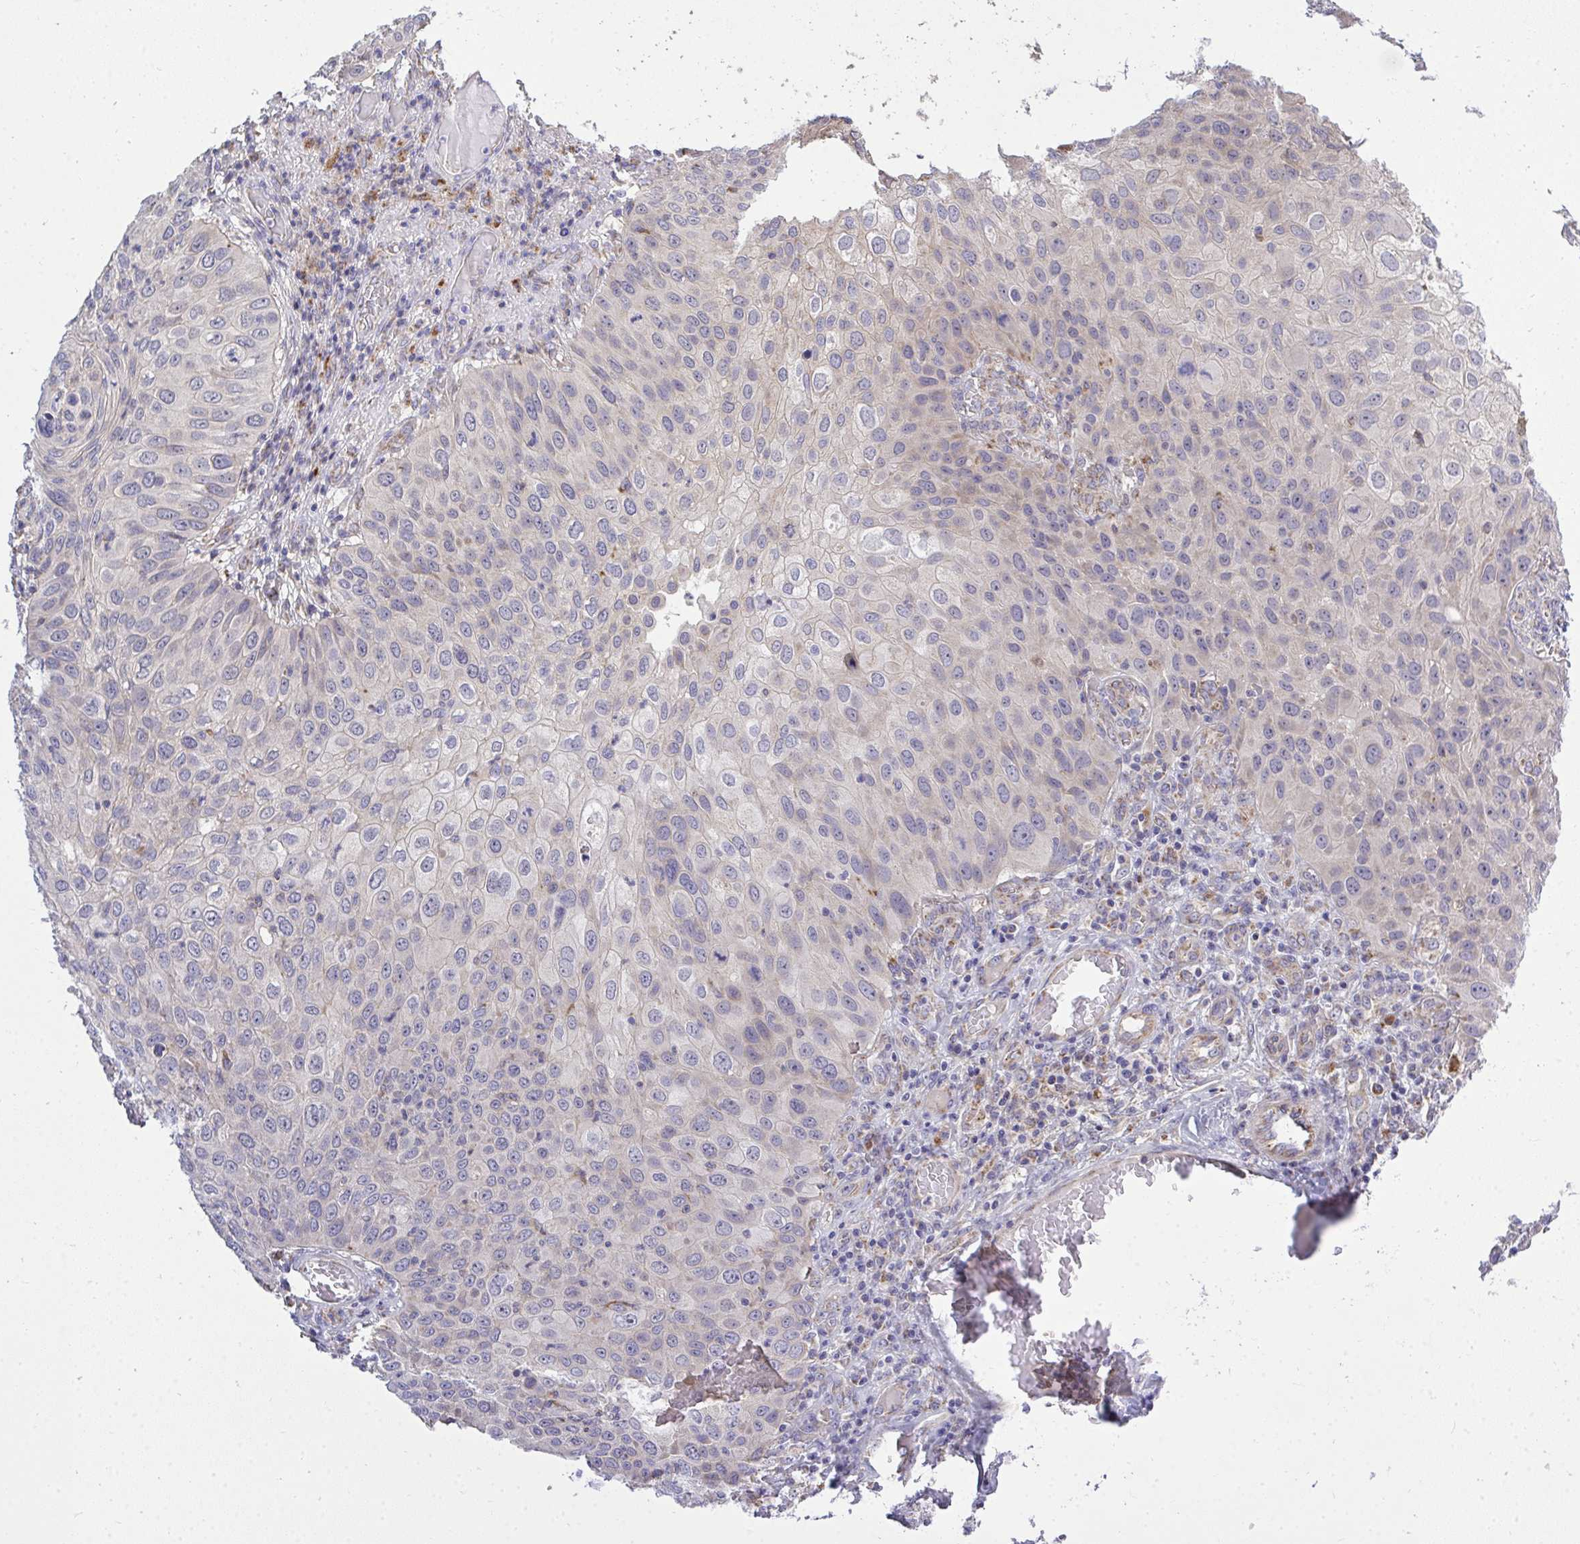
{"staining": {"intensity": "negative", "quantity": "none", "location": "none"}, "tissue": "skin cancer", "cell_type": "Tumor cells", "image_type": "cancer", "snomed": [{"axis": "morphology", "description": "Squamous cell carcinoma, NOS"}, {"axis": "topography", "description": "Skin"}], "caption": "This micrograph is of skin cancer stained with immunohistochemistry to label a protein in brown with the nuclei are counter-stained blue. There is no positivity in tumor cells. (DAB immunohistochemistry, high magnification).", "gene": "XAF1", "patient": {"sex": "male", "age": 87}}